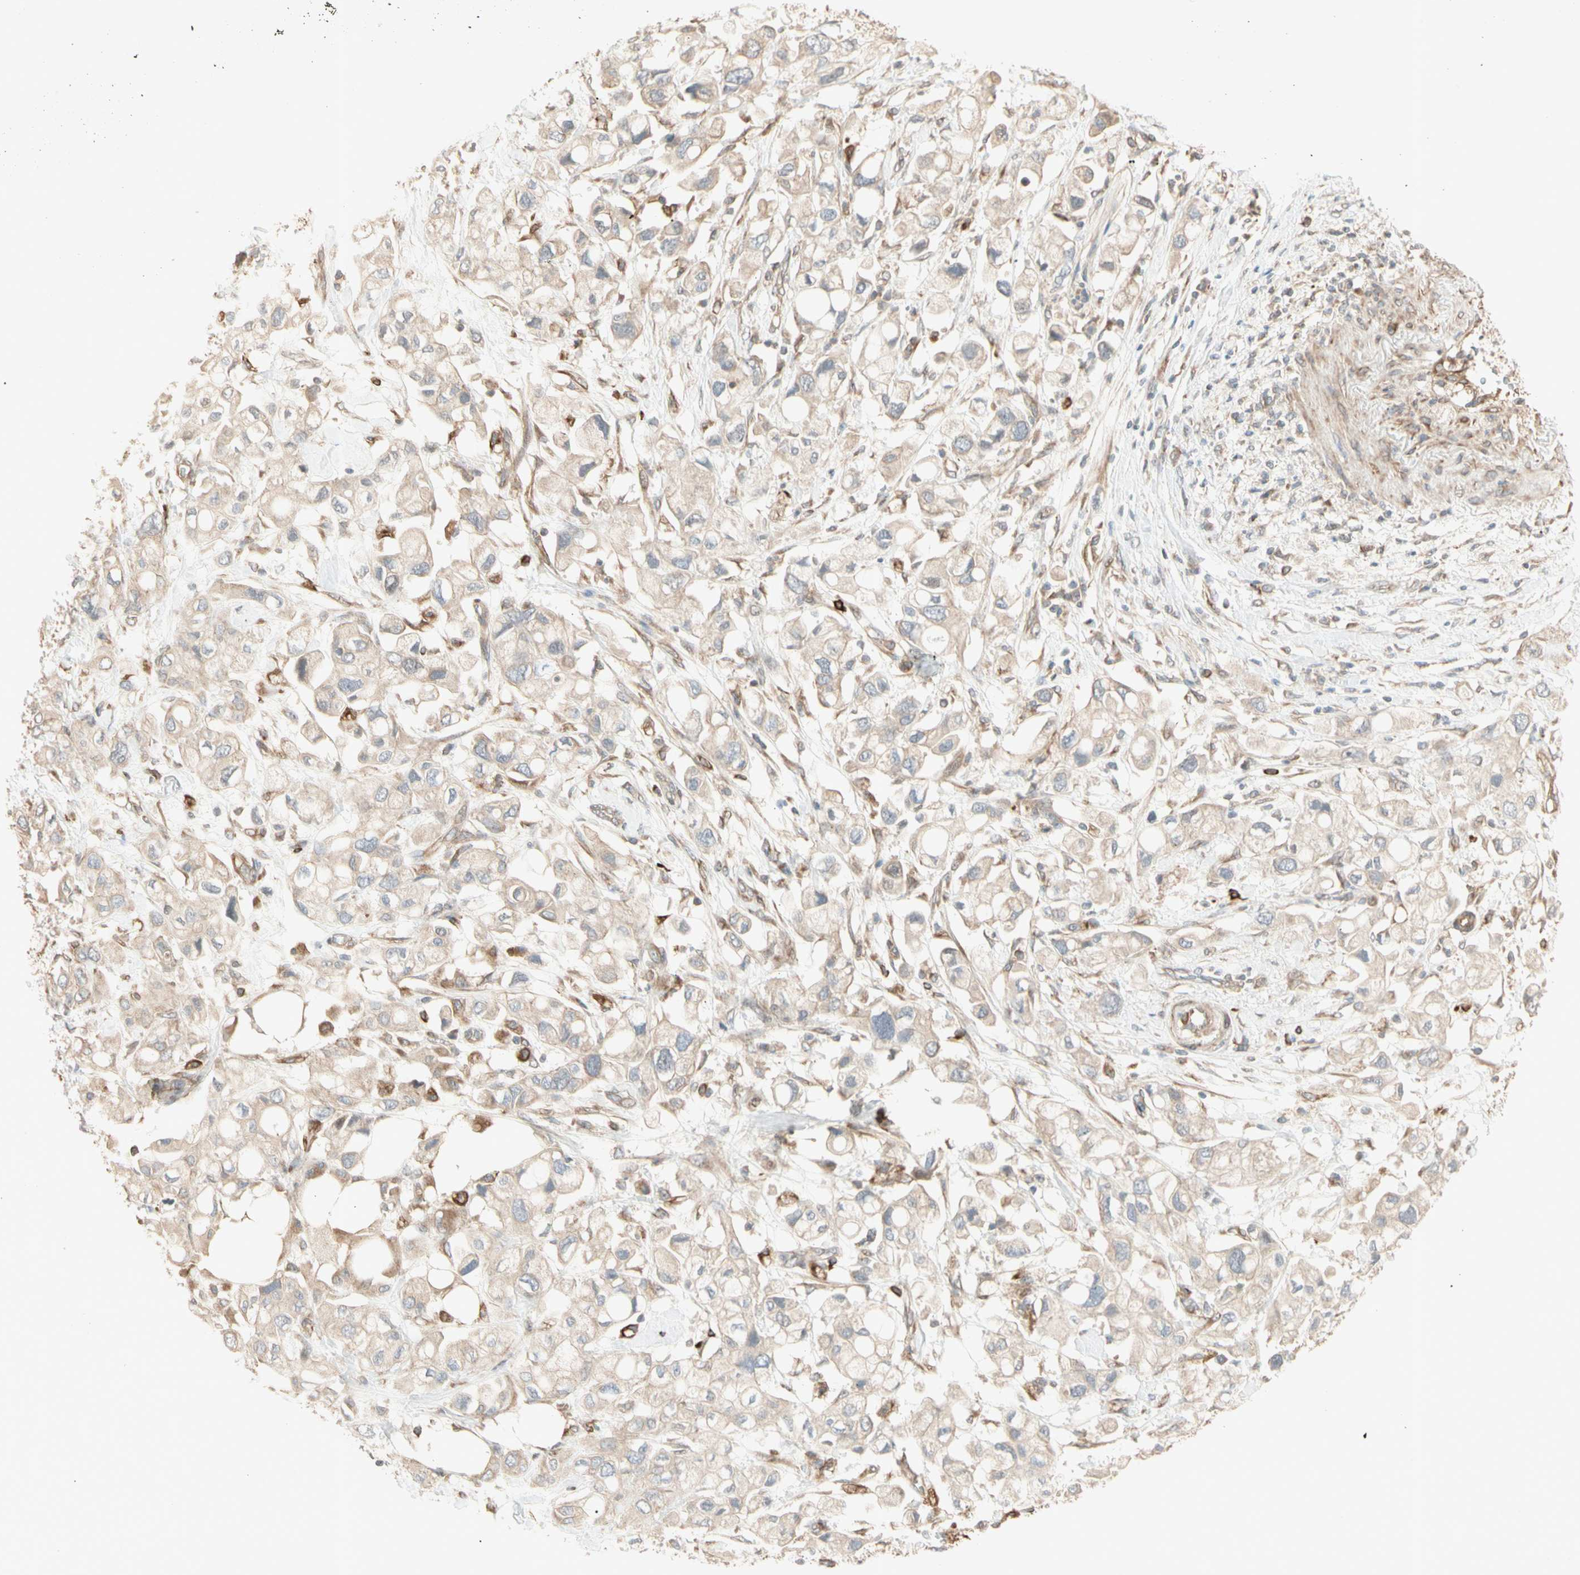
{"staining": {"intensity": "weak", "quantity": ">75%", "location": "cytoplasmic/membranous"}, "tissue": "pancreatic cancer", "cell_type": "Tumor cells", "image_type": "cancer", "snomed": [{"axis": "morphology", "description": "Adenocarcinoma, NOS"}, {"axis": "topography", "description": "Pancreas"}], "caption": "Immunohistochemistry (DAB) staining of human adenocarcinoma (pancreatic) displays weak cytoplasmic/membranous protein expression in about >75% of tumor cells. Using DAB (brown) and hematoxylin (blue) stains, captured at high magnification using brightfield microscopy.", "gene": "IRAG1", "patient": {"sex": "female", "age": 56}}